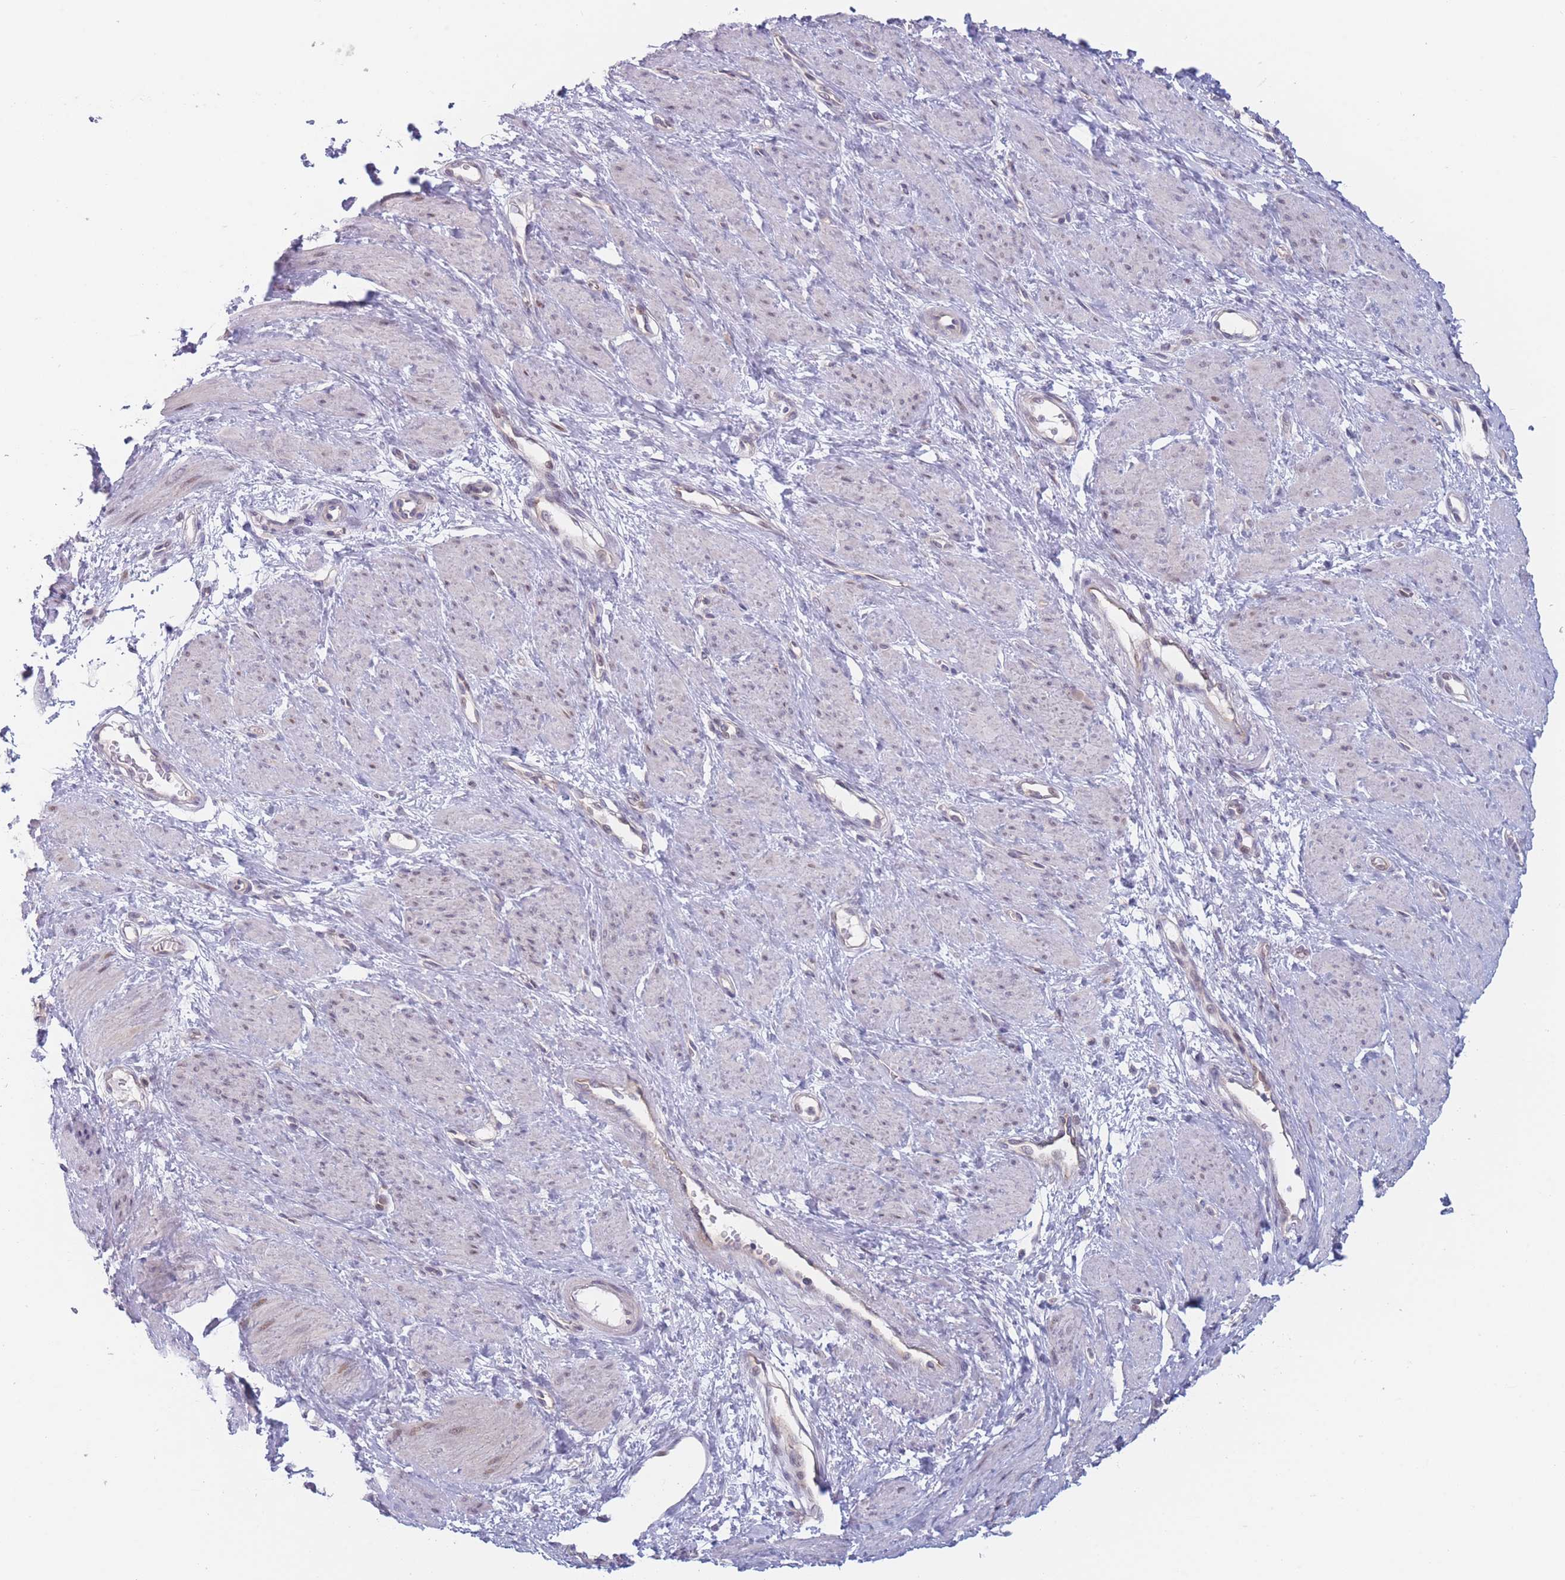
{"staining": {"intensity": "negative", "quantity": "none", "location": "none"}, "tissue": "smooth muscle", "cell_type": "Smooth muscle cells", "image_type": "normal", "snomed": [{"axis": "morphology", "description": "Normal tissue, NOS"}, {"axis": "topography", "description": "Smooth muscle"}, {"axis": "topography", "description": "Uterus"}], "caption": "IHC of normal human smooth muscle exhibits no positivity in smooth muscle cells.", "gene": "FAM227B", "patient": {"sex": "female", "age": 39}}